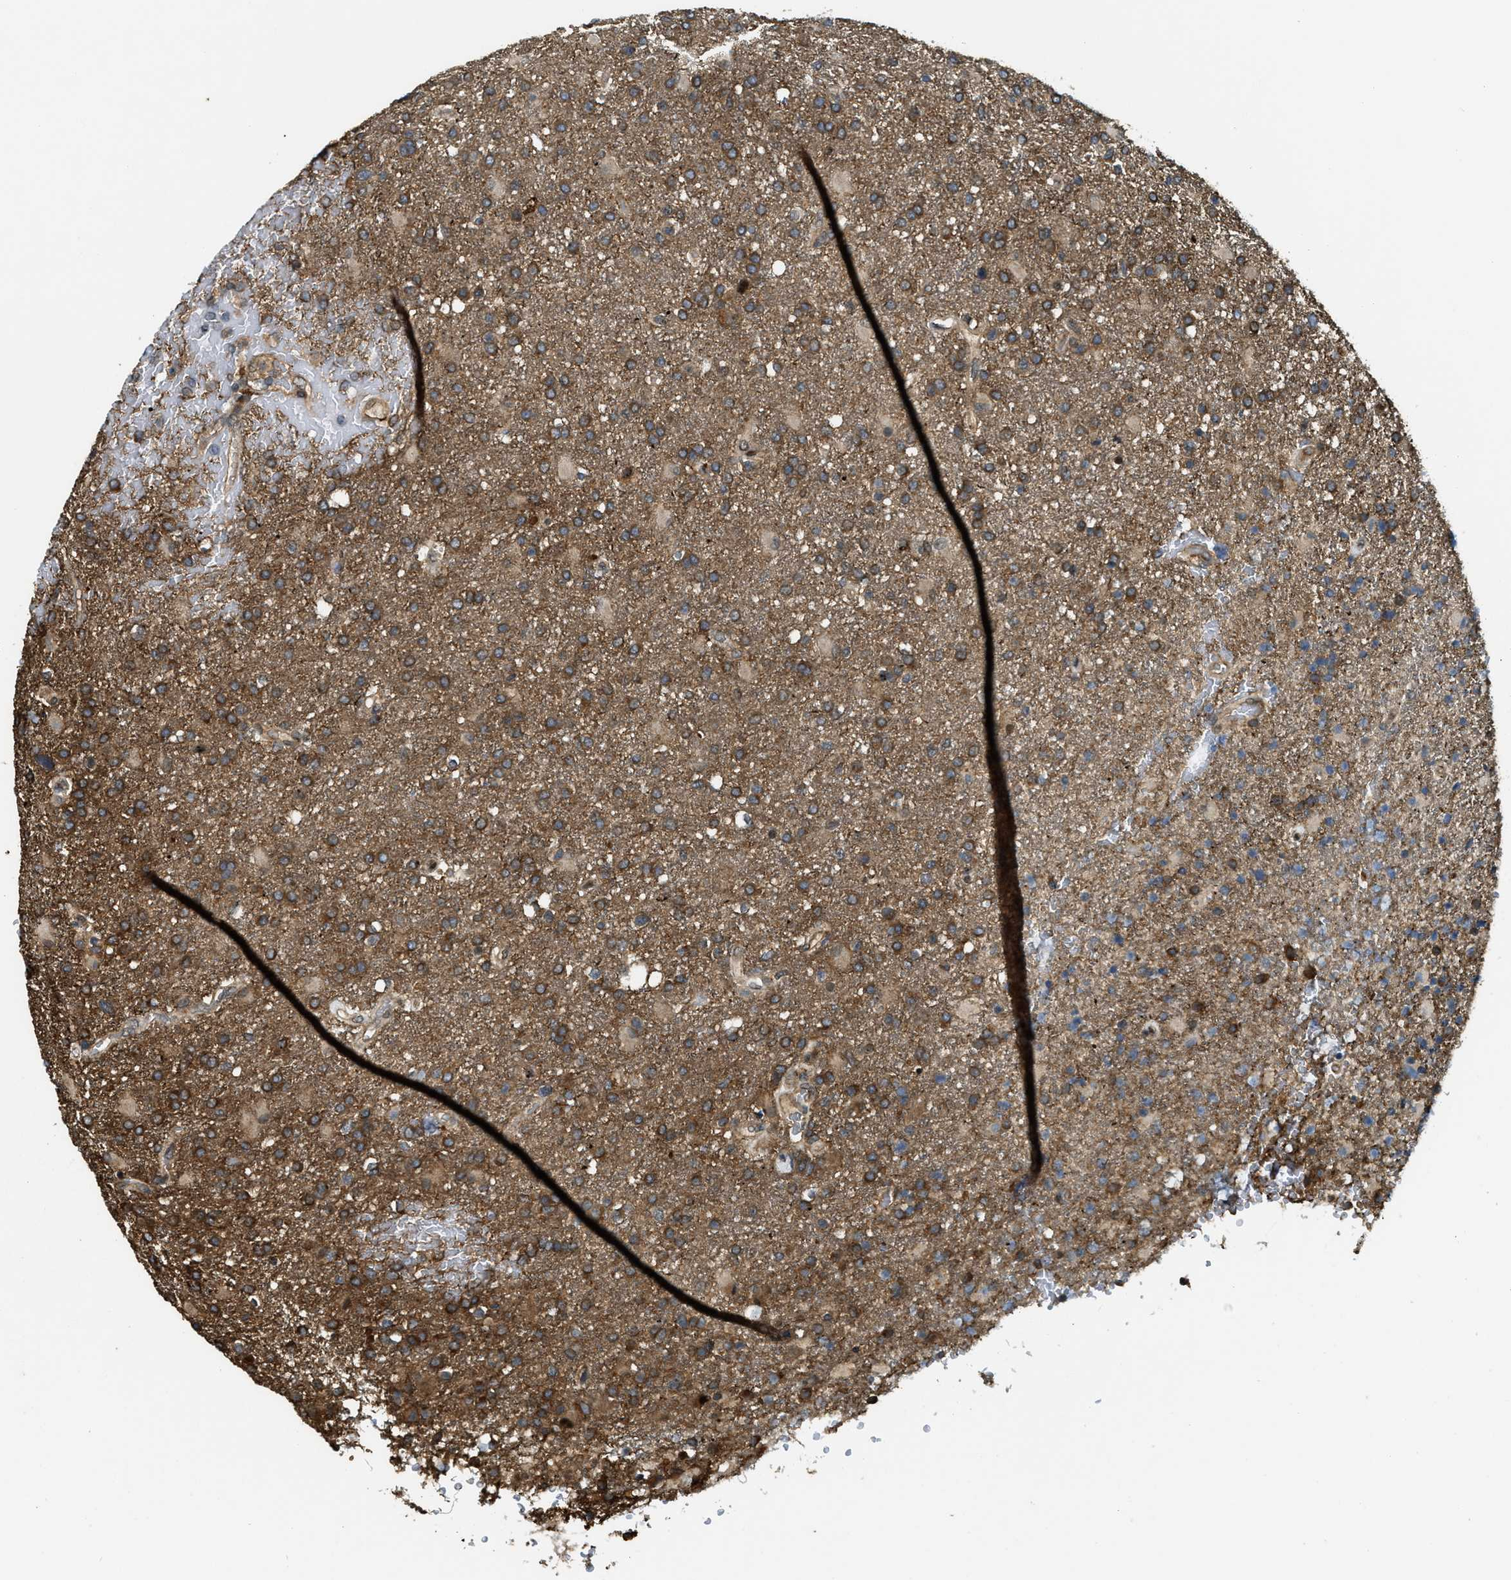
{"staining": {"intensity": "moderate", "quantity": "25%-75%", "location": "cytoplasmic/membranous"}, "tissue": "glioma", "cell_type": "Tumor cells", "image_type": "cancer", "snomed": [{"axis": "morphology", "description": "Glioma, malignant, High grade"}, {"axis": "topography", "description": "Brain"}], "caption": "Immunohistochemical staining of human glioma exhibits medium levels of moderate cytoplasmic/membranous expression in about 25%-75% of tumor cells. (brown staining indicates protein expression, while blue staining denotes nuclei).", "gene": "TRAPPC14", "patient": {"sex": "male", "age": 72}}